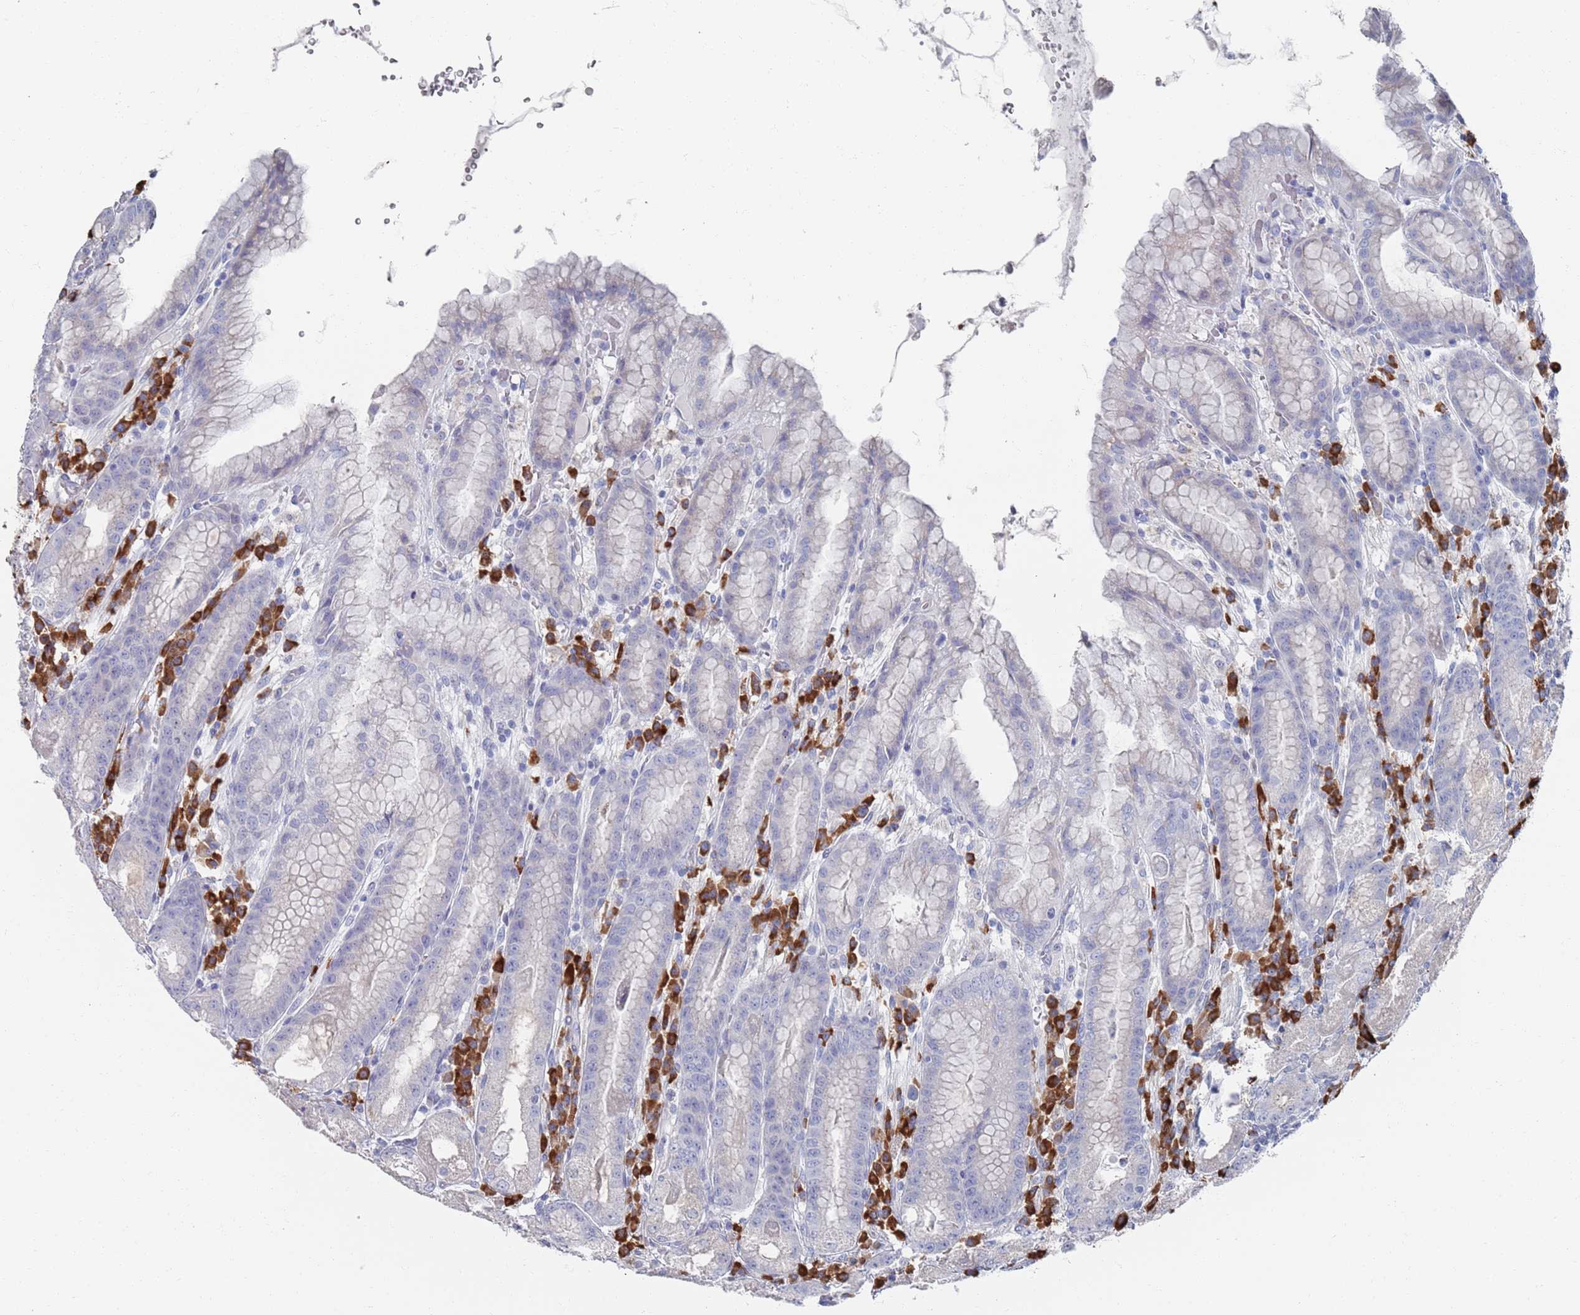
{"staining": {"intensity": "moderate", "quantity": "<25%", "location": "cytoplasmic/membranous"}, "tissue": "stomach", "cell_type": "Glandular cells", "image_type": "normal", "snomed": [{"axis": "morphology", "description": "Normal tissue, NOS"}, {"axis": "topography", "description": "Stomach, upper"}], "caption": "Moderate cytoplasmic/membranous positivity for a protein is seen in approximately <25% of glandular cells of unremarkable stomach using IHC.", "gene": "MAT1A", "patient": {"sex": "male", "age": 52}}